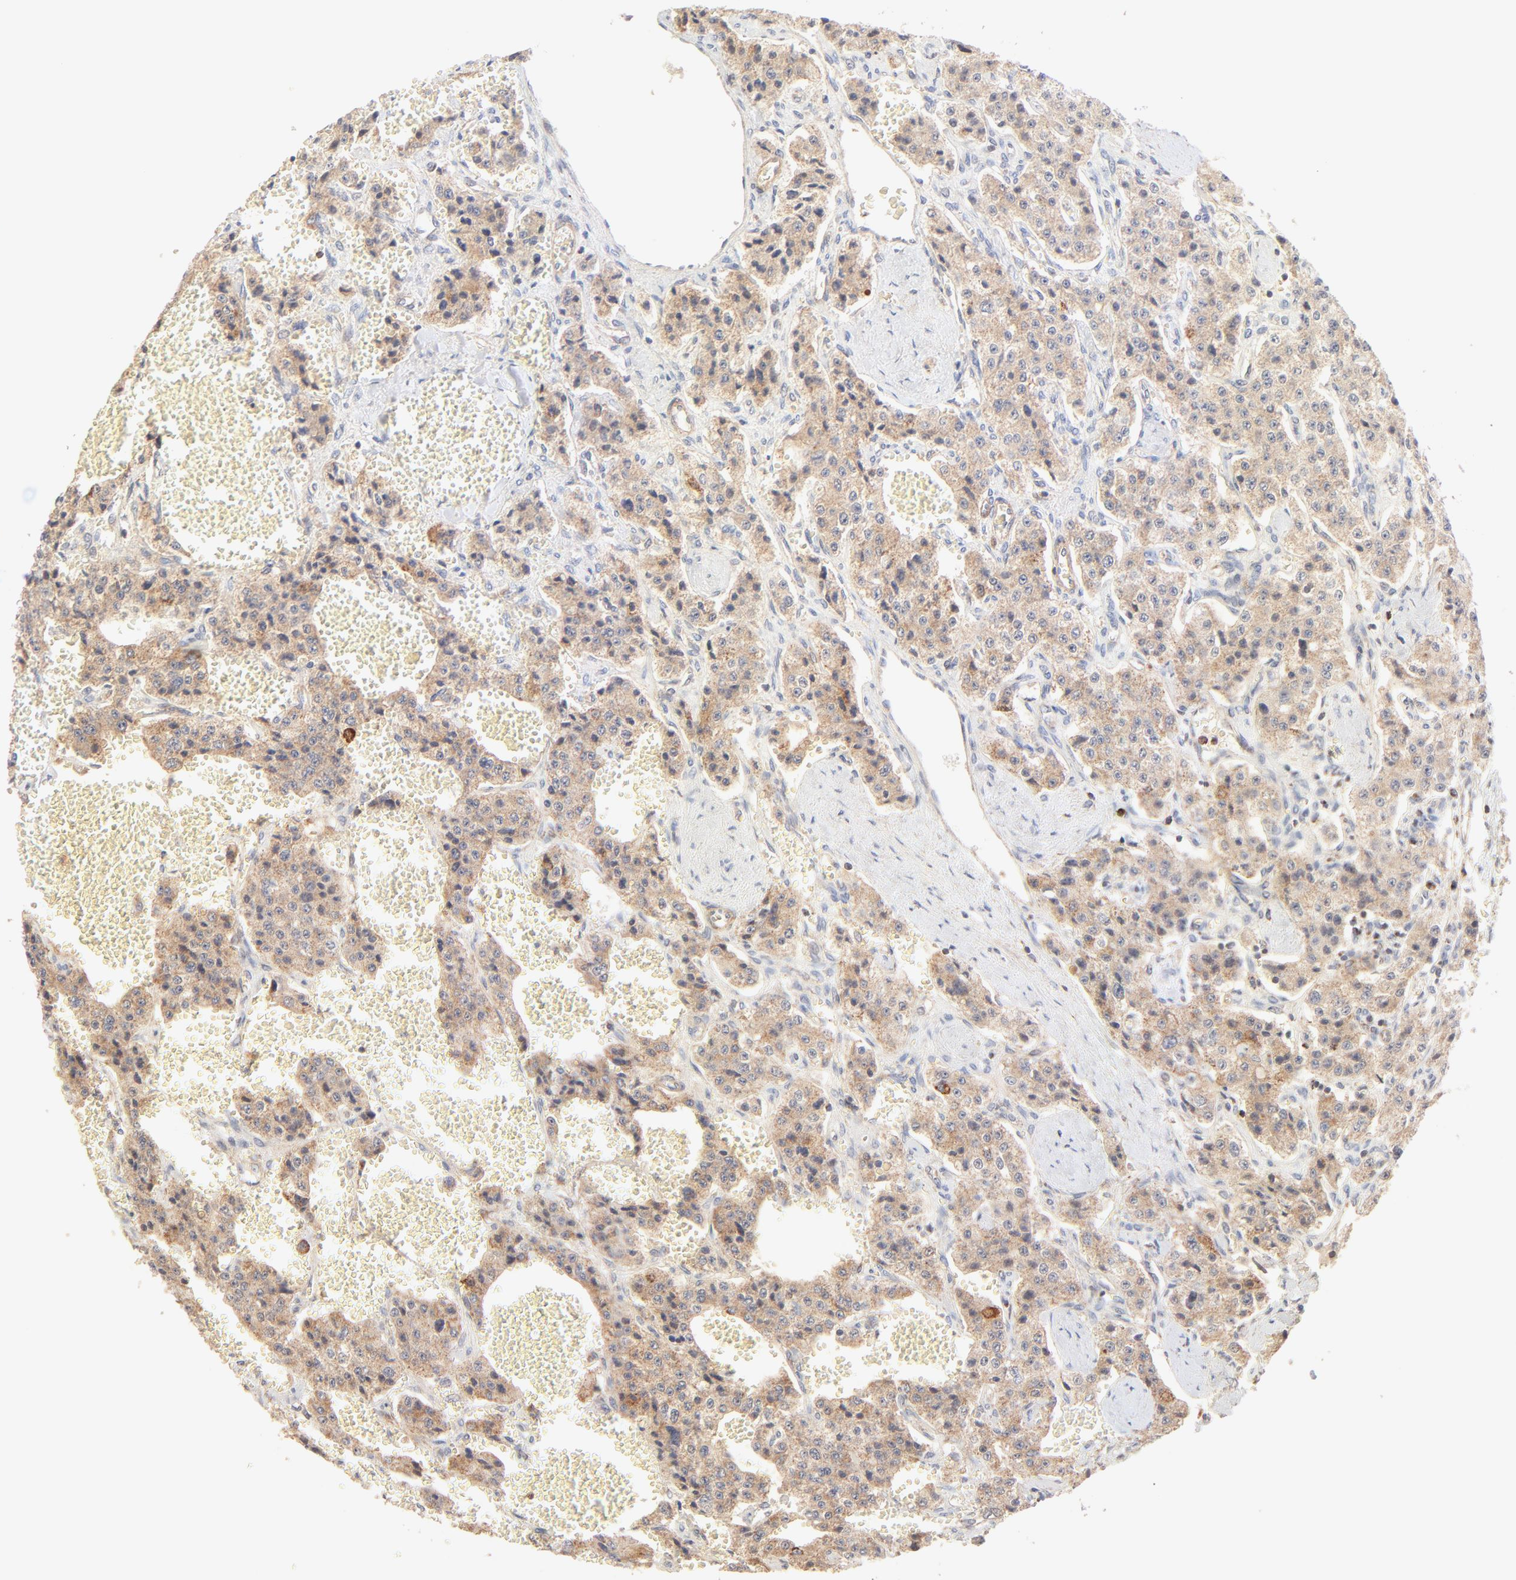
{"staining": {"intensity": "moderate", "quantity": ">75%", "location": "cytoplasmic/membranous"}, "tissue": "carcinoid", "cell_type": "Tumor cells", "image_type": "cancer", "snomed": [{"axis": "morphology", "description": "Carcinoid, malignant, NOS"}, {"axis": "topography", "description": "Small intestine"}], "caption": "Protein analysis of carcinoid (malignant) tissue shows moderate cytoplasmic/membranous staining in about >75% of tumor cells.", "gene": "CSPG4", "patient": {"sex": "male", "age": 52}}